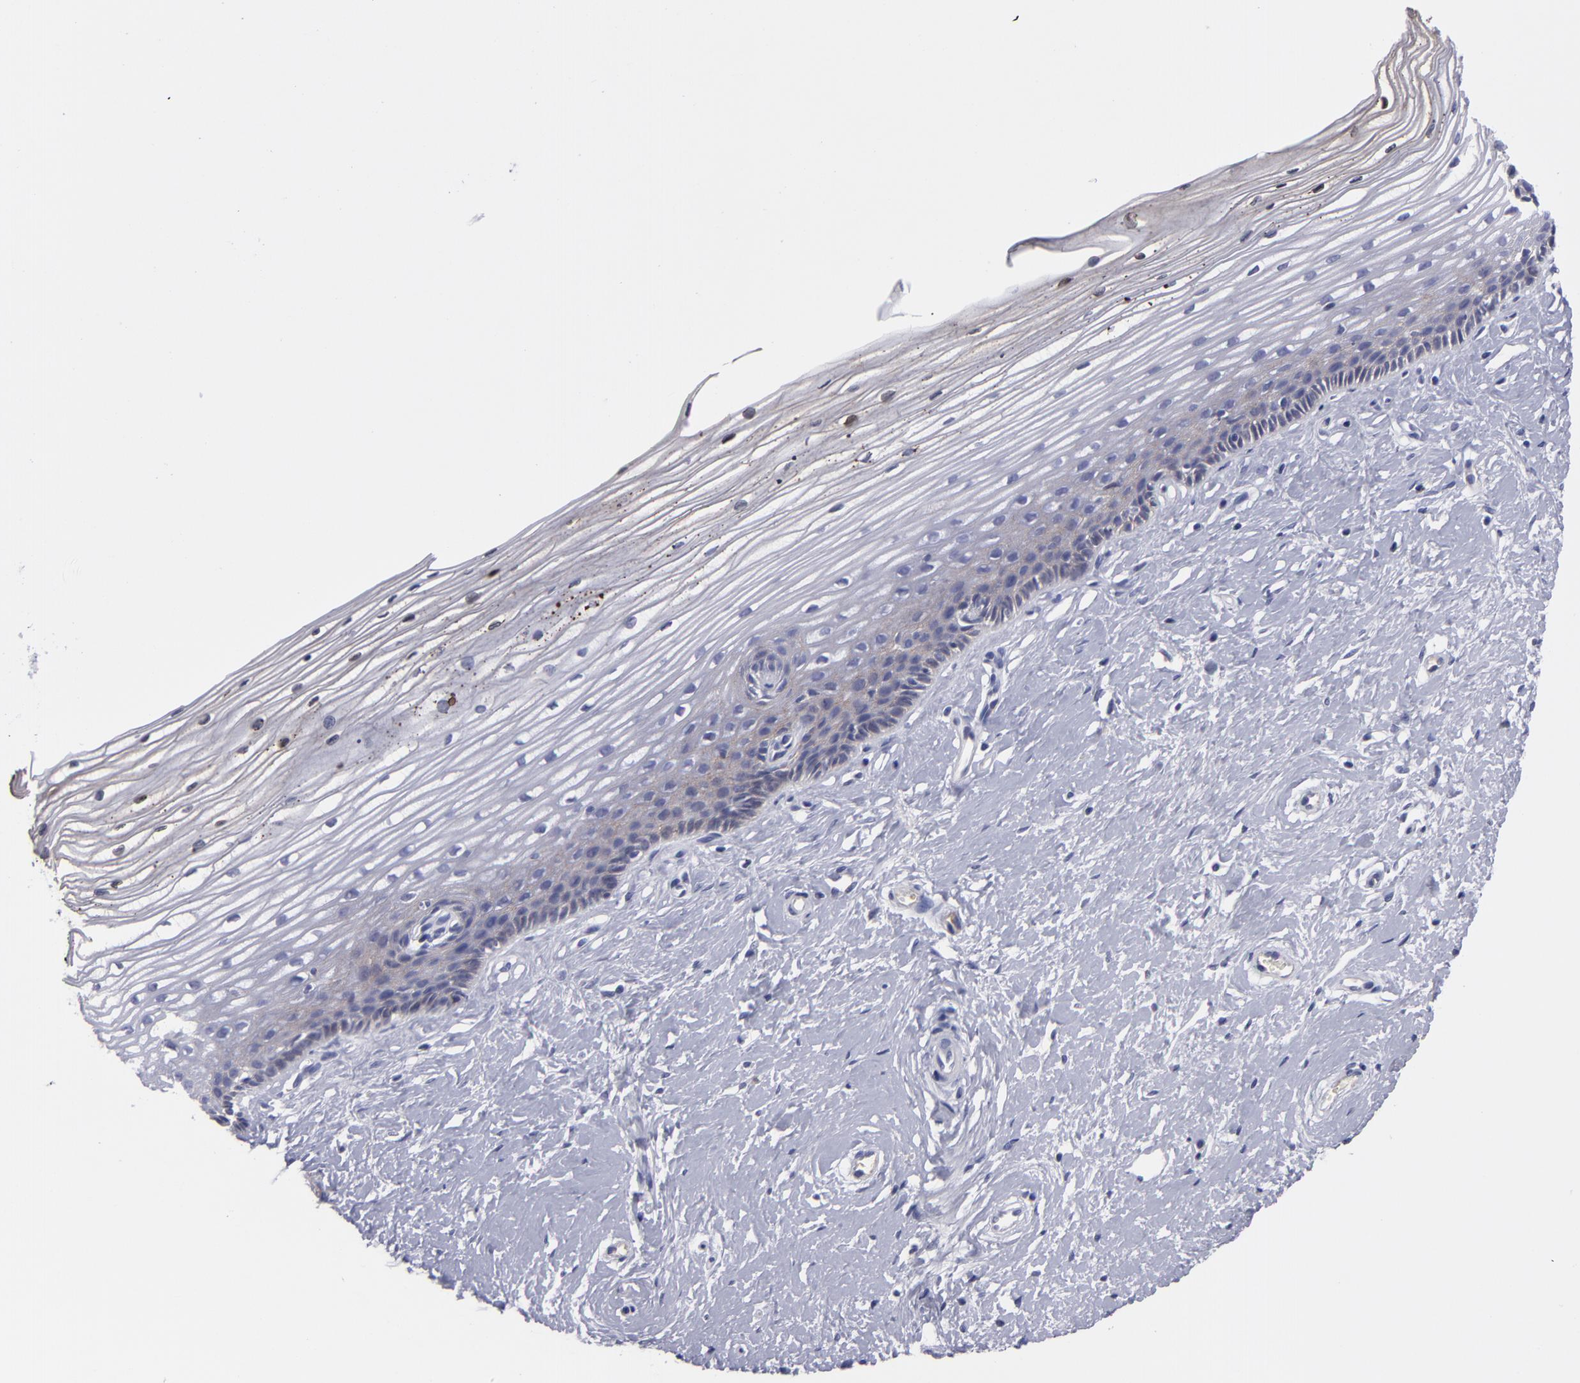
{"staining": {"intensity": "negative", "quantity": "none", "location": "none"}, "tissue": "cervix", "cell_type": "Glandular cells", "image_type": "normal", "snomed": [{"axis": "morphology", "description": "Normal tissue, NOS"}, {"axis": "topography", "description": "Cervix"}], "caption": "This micrograph is of unremarkable cervix stained with immunohistochemistry to label a protein in brown with the nuclei are counter-stained blue. There is no expression in glandular cells.", "gene": "CTNNB1", "patient": {"sex": "female", "age": 40}}